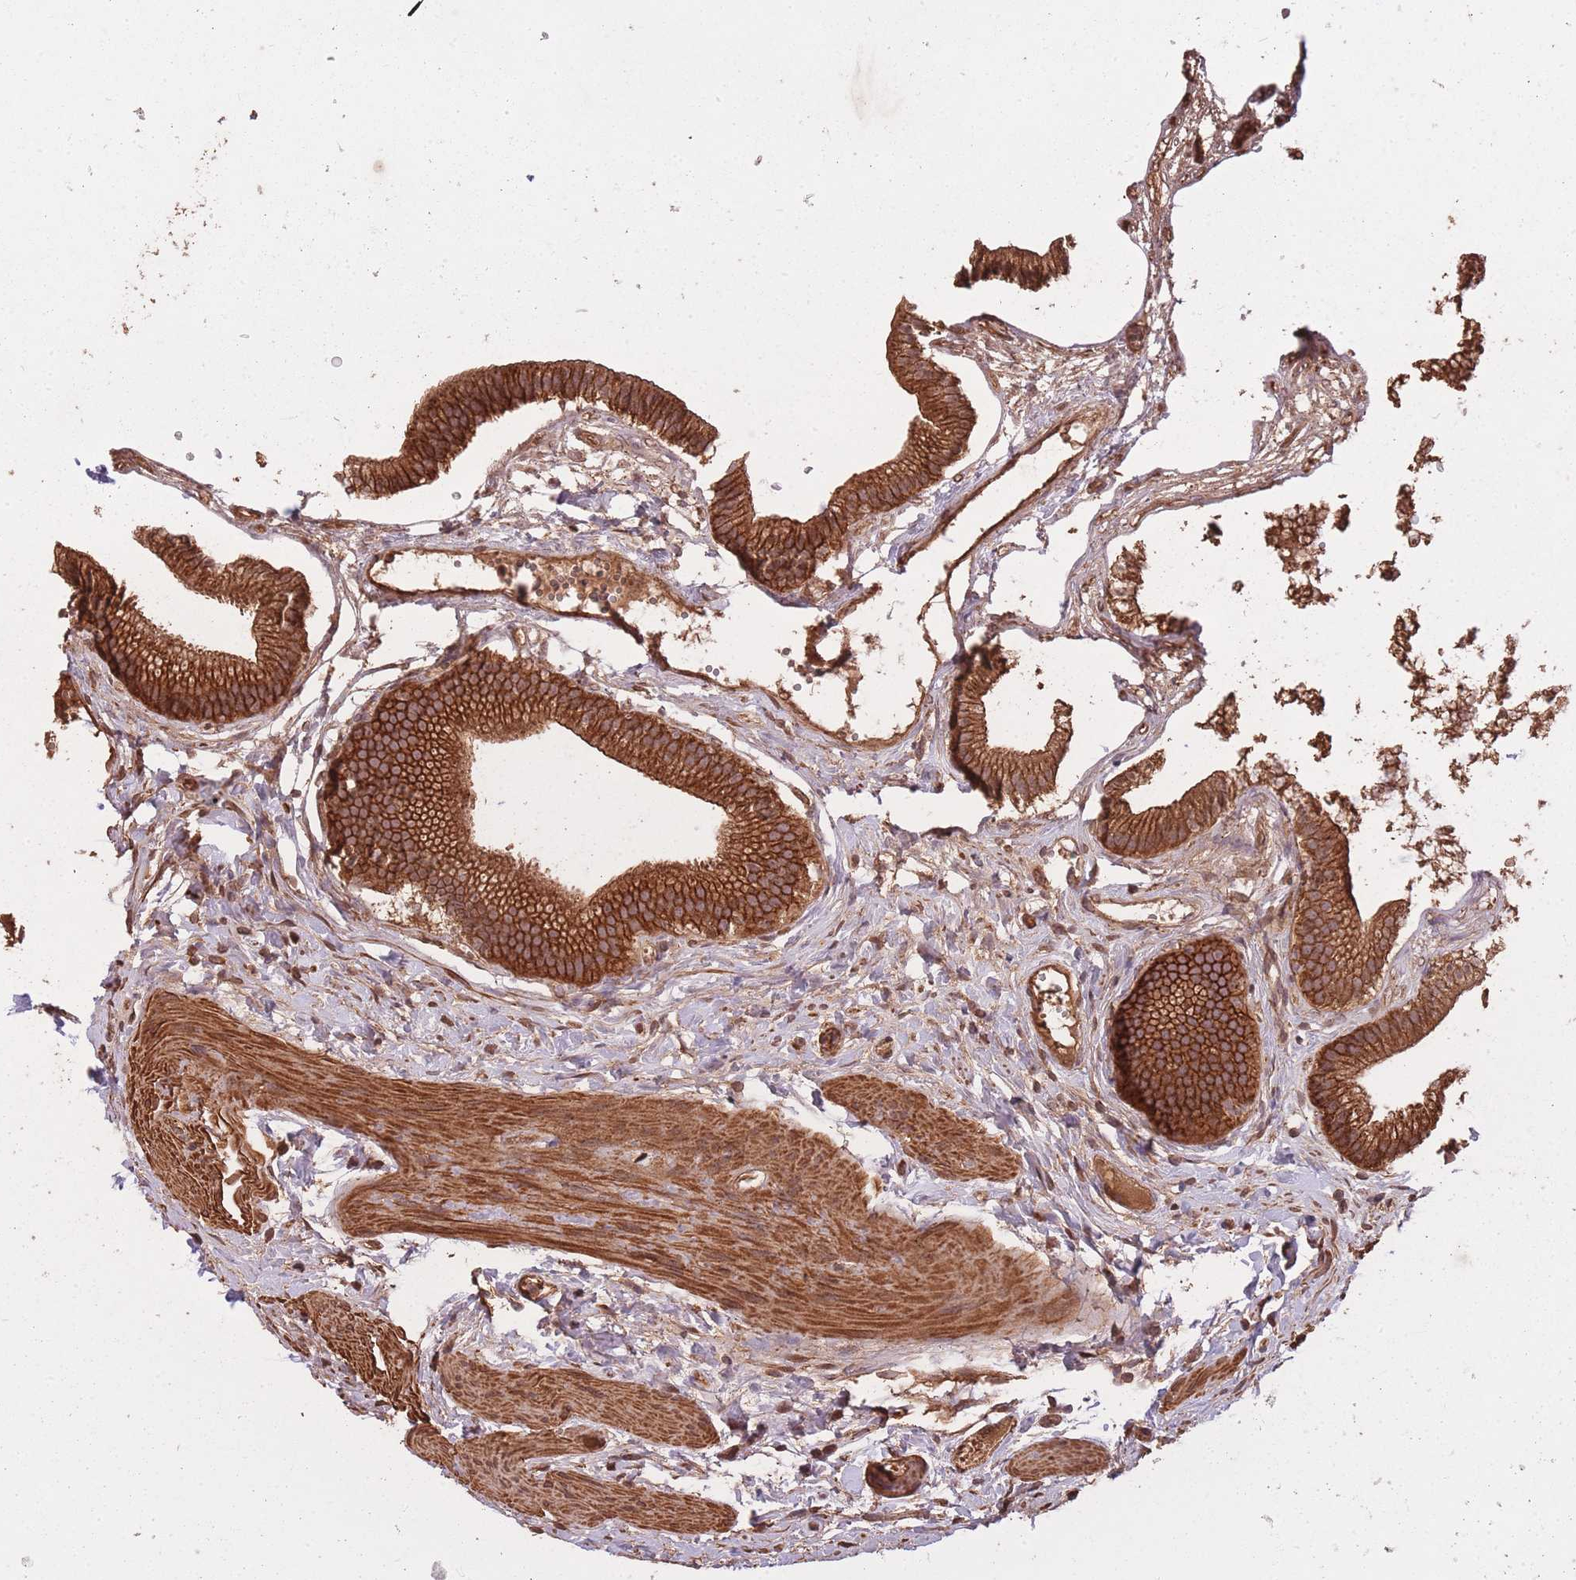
{"staining": {"intensity": "strong", "quantity": ">75%", "location": "cytoplasmic/membranous"}, "tissue": "gallbladder", "cell_type": "Glandular cells", "image_type": "normal", "snomed": [{"axis": "morphology", "description": "Normal tissue, NOS"}, {"axis": "topography", "description": "Gallbladder"}], "caption": "An image showing strong cytoplasmic/membranous staining in about >75% of glandular cells in unremarkable gallbladder, as visualized by brown immunohistochemical staining.", "gene": "ARMH3", "patient": {"sex": "female", "age": 54}}